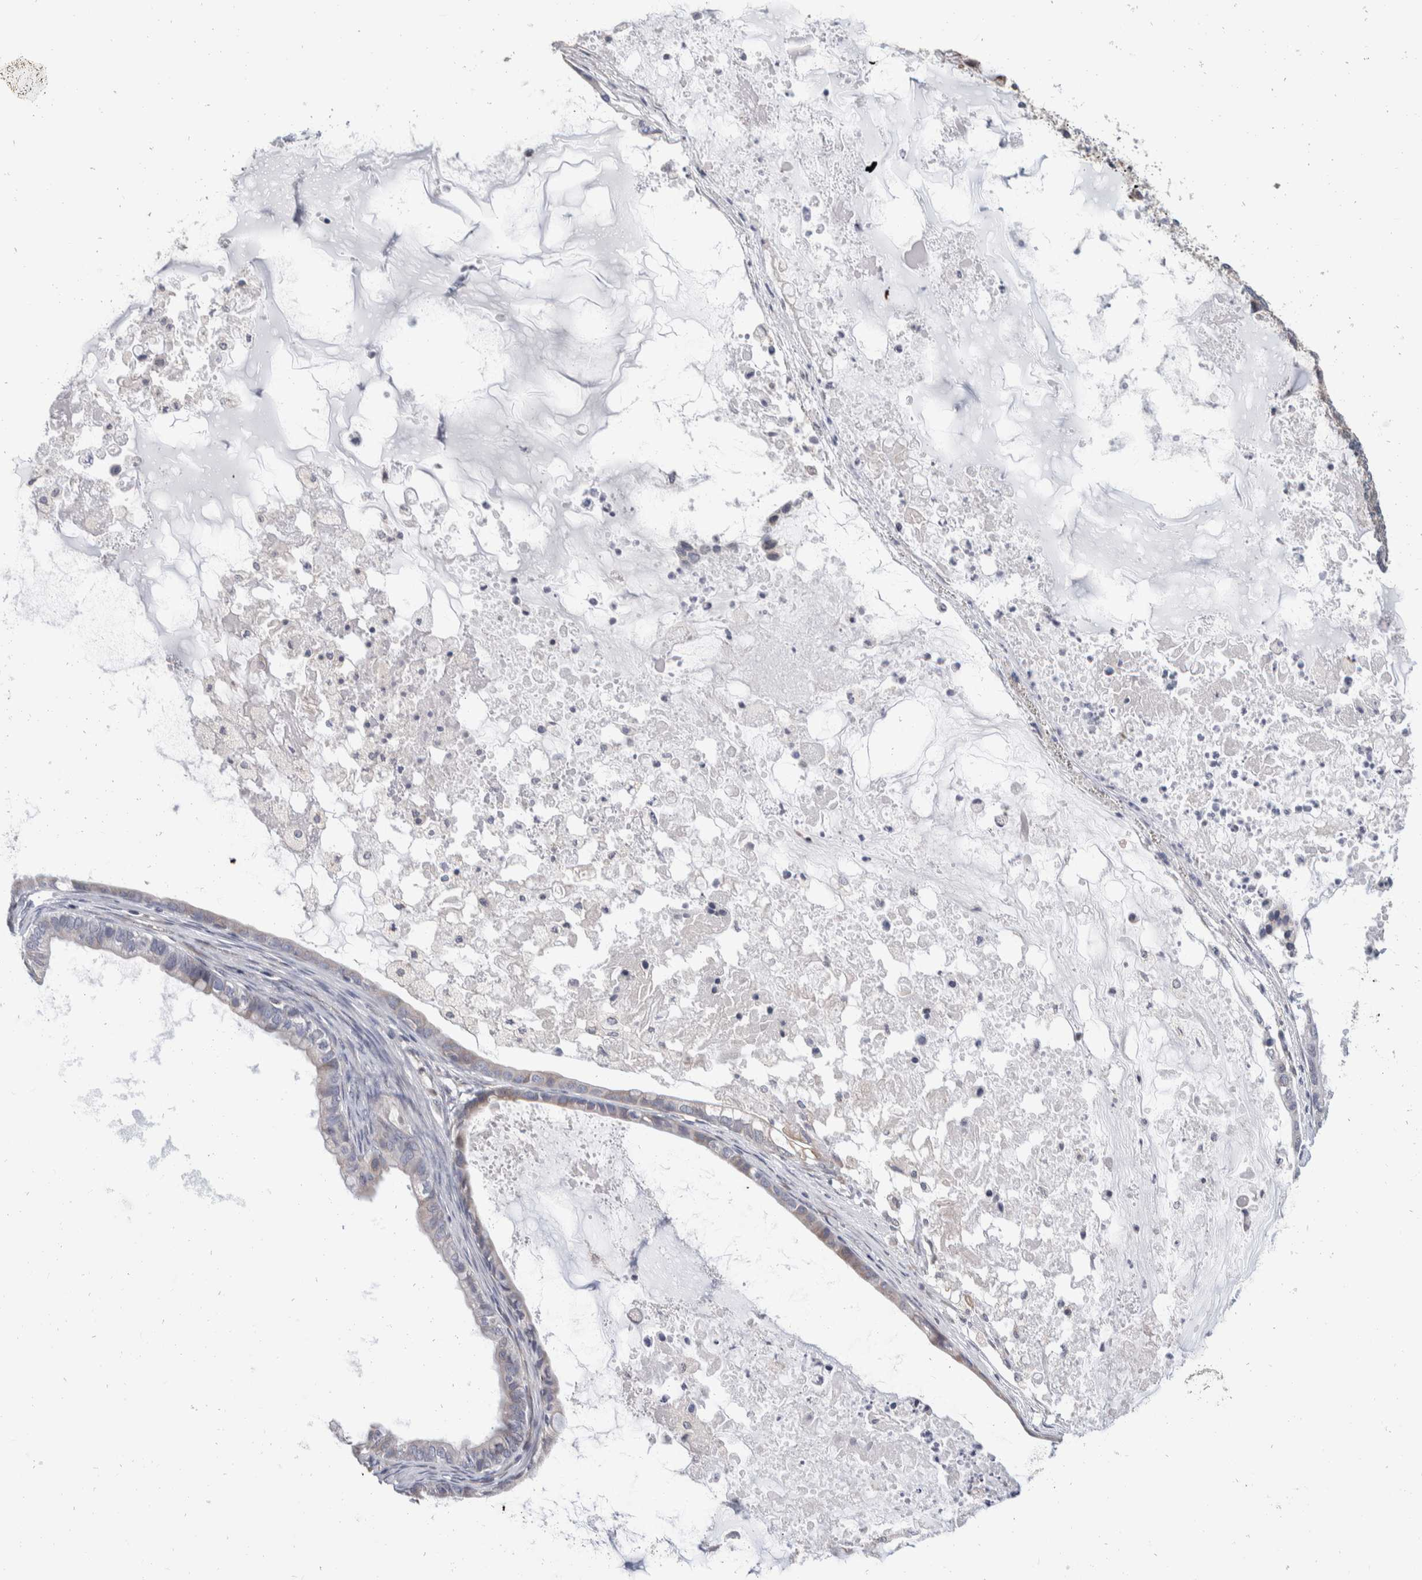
{"staining": {"intensity": "negative", "quantity": "none", "location": "none"}, "tissue": "ovarian cancer", "cell_type": "Tumor cells", "image_type": "cancer", "snomed": [{"axis": "morphology", "description": "Cystadenocarcinoma, mucinous, NOS"}, {"axis": "topography", "description": "Ovary"}], "caption": "Micrograph shows no significant protein positivity in tumor cells of ovarian cancer (mucinous cystadenocarcinoma).", "gene": "TMEM245", "patient": {"sex": "female", "age": 80}}